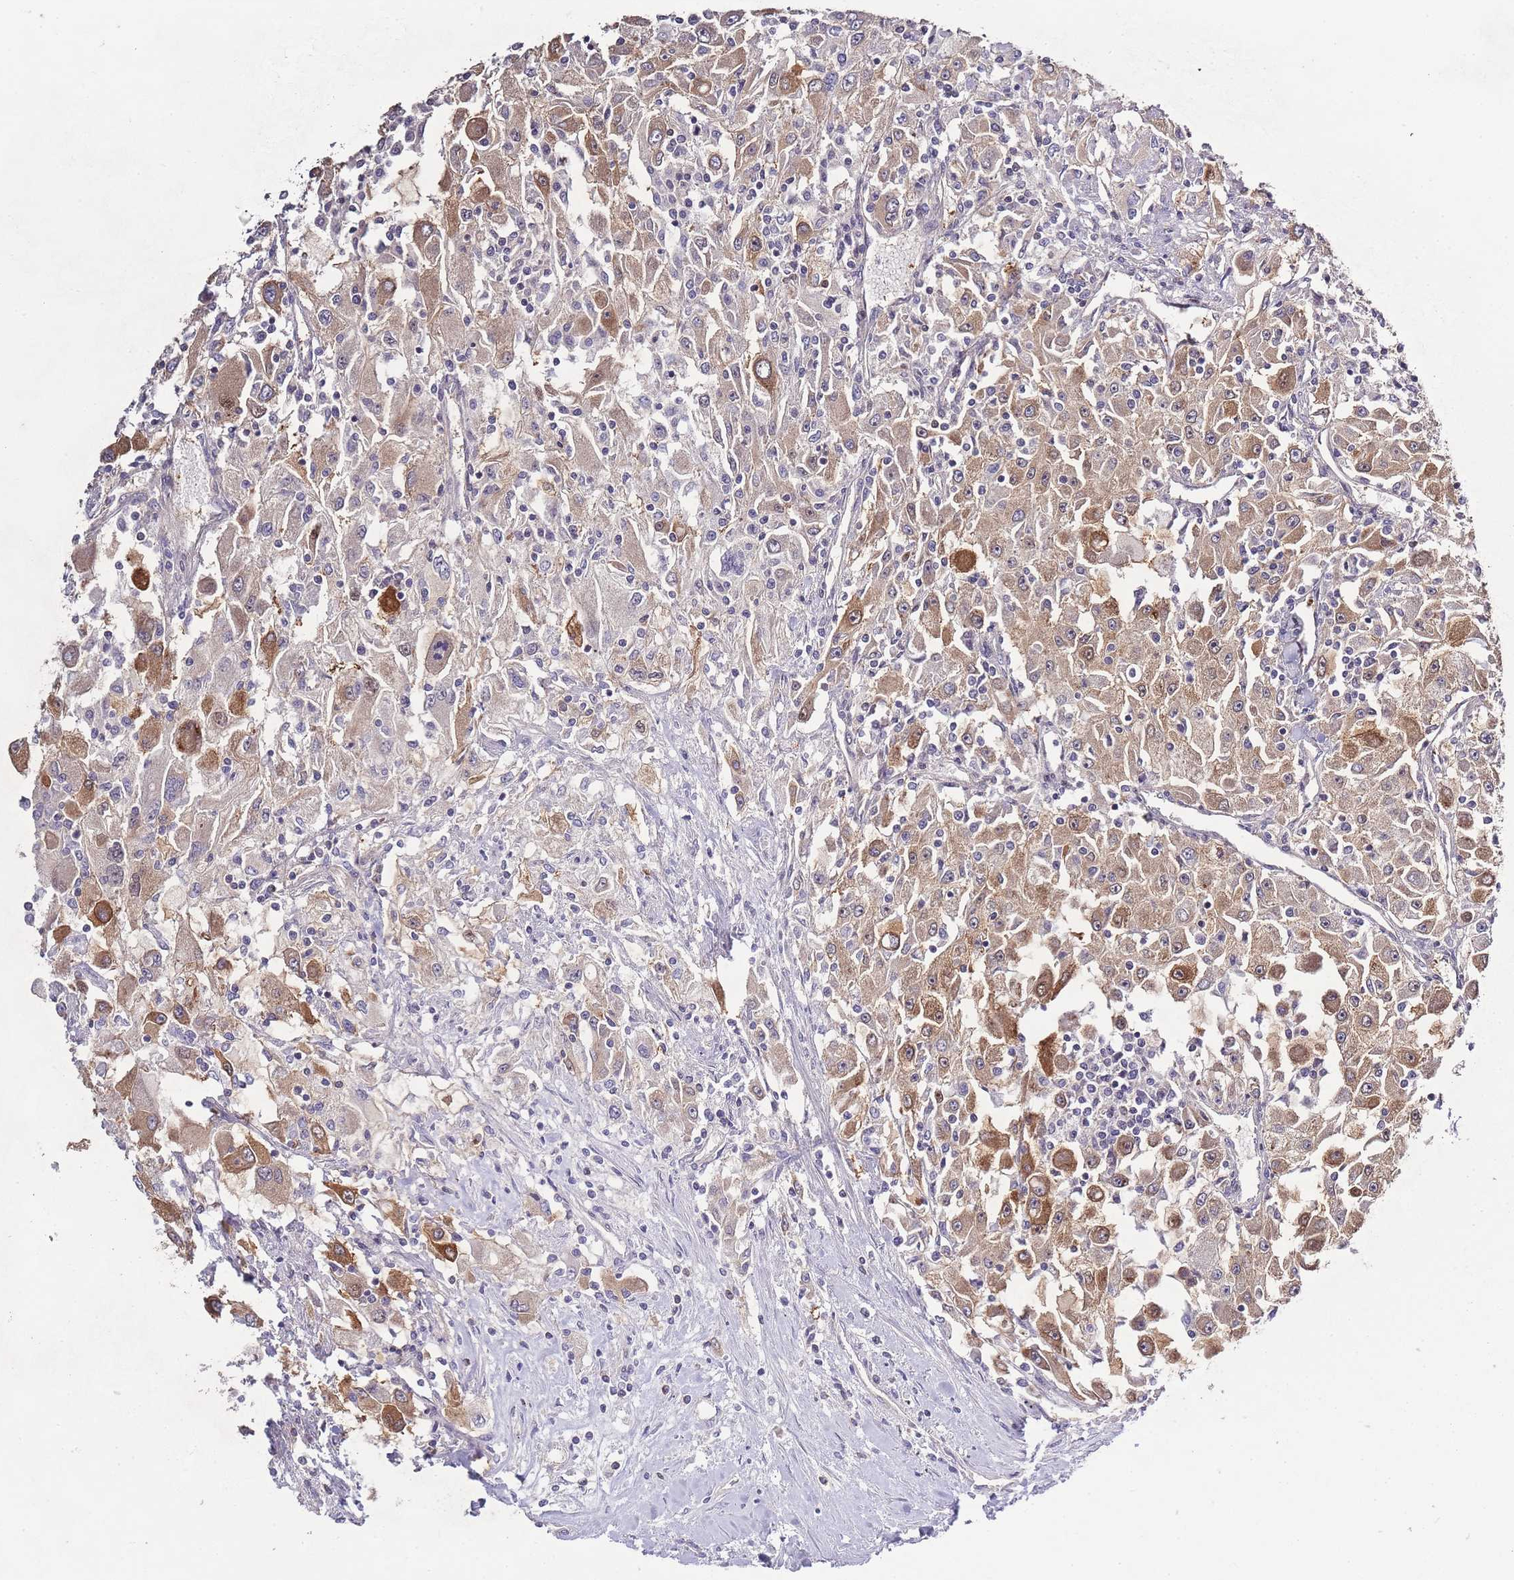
{"staining": {"intensity": "moderate", "quantity": "25%-75%", "location": "cytoplasmic/membranous"}, "tissue": "renal cancer", "cell_type": "Tumor cells", "image_type": "cancer", "snomed": [{"axis": "morphology", "description": "Adenocarcinoma, NOS"}, {"axis": "topography", "description": "Kidney"}], "caption": "Immunohistochemistry image of neoplastic tissue: human renal cancer (adenocarcinoma) stained using immunohistochemistry exhibits medium levels of moderate protein expression localized specifically in the cytoplasmic/membranous of tumor cells, appearing as a cytoplasmic/membranous brown color.", "gene": "SPHKAP", "patient": {"sex": "female", "age": 67}}